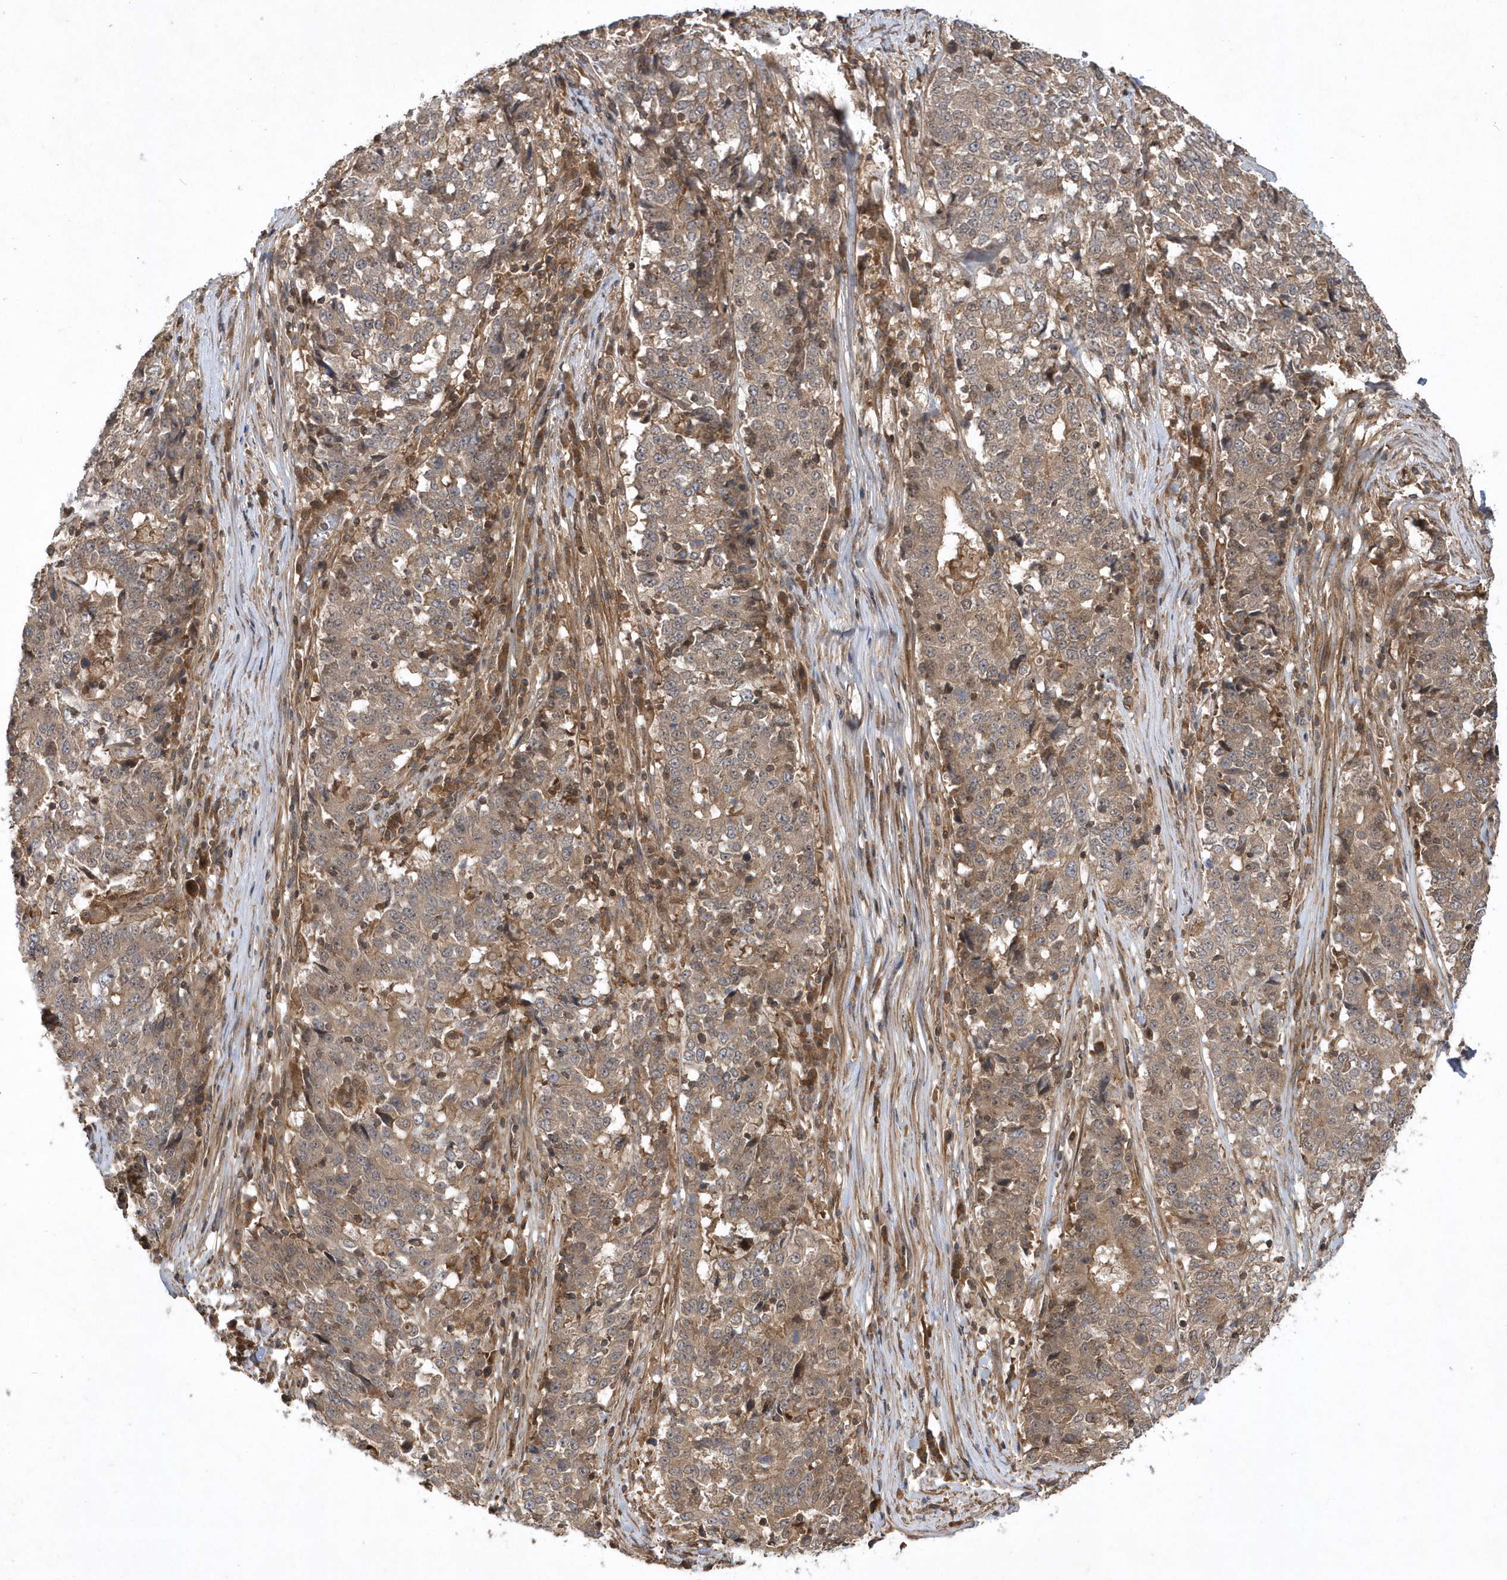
{"staining": {"intensity": "weak", "quantity": ">75%", "location": "cytoplasmic/membranous"}, "tissue": "stomach cancer", "cell_type": "Tumor cells", "image_type": "cancer", "snomed": [{"axis": "morphology", "description": "Adenocarcinoma, NOS"}, {"axis": "topography", "description": "Stomach"}], "caption": "A low amount of weak cytoplasmic/membranous expression is present in approximately >75% of tumor cells in stomach cancer (adenocarcinoma) tissue. (Brightfield microscopy of DAB IHC at high magnification).", "gene": "GFM2", "patient": {"sex": "male", "age": 59}}